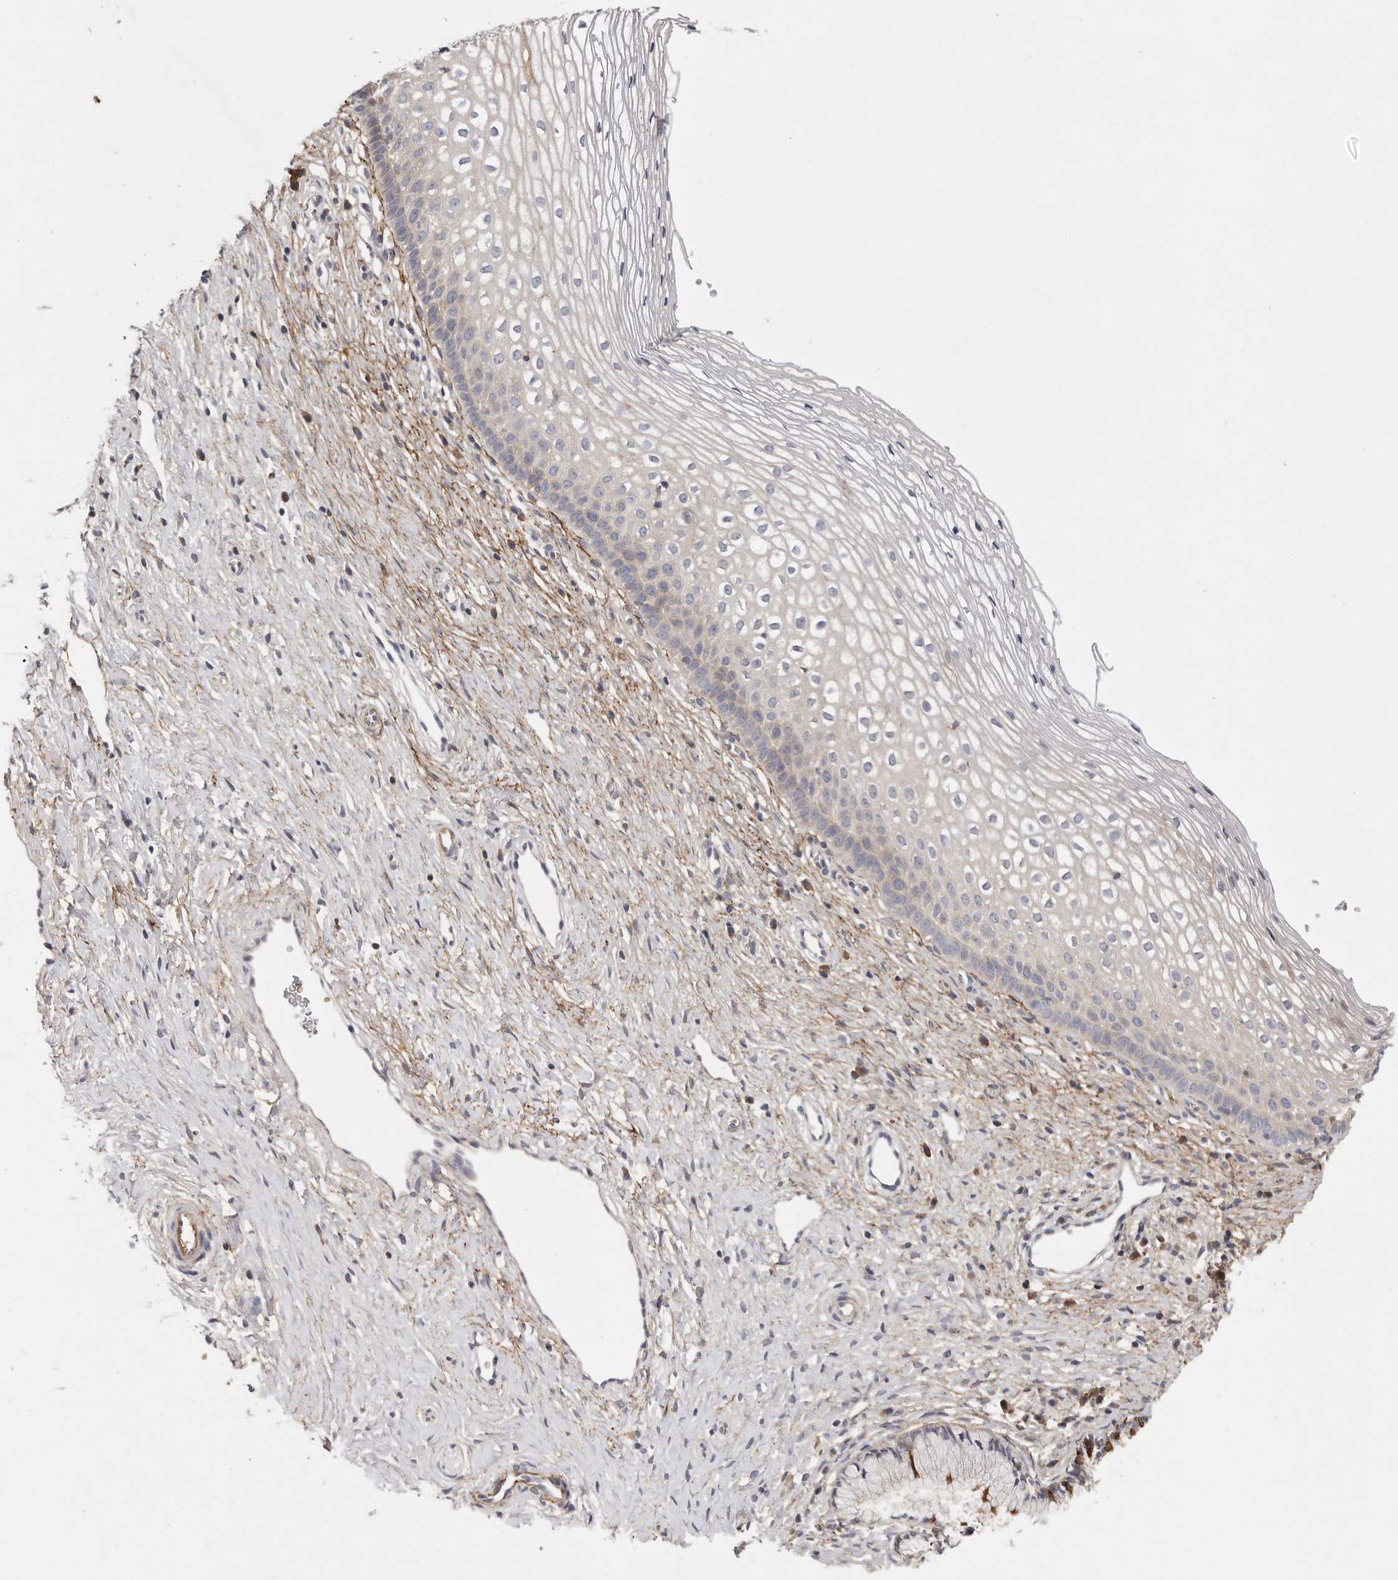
{"staining": {"intensity": "negative", "quantity": "none", "location": "none"}, "tissue": "cervix", "cell_type": "Glandular cells", "image_type": "normal", "snomed": [{"axis": "morphology", "description": "Normal tissue, NOS"}, {"axis": "topography", "description": "Cervix"}], "caption": "Image shows no protein expression in glandular cells of normal cervix.", "gene": "CFAP298", "patient": {"sex": "female", "age": 27}}